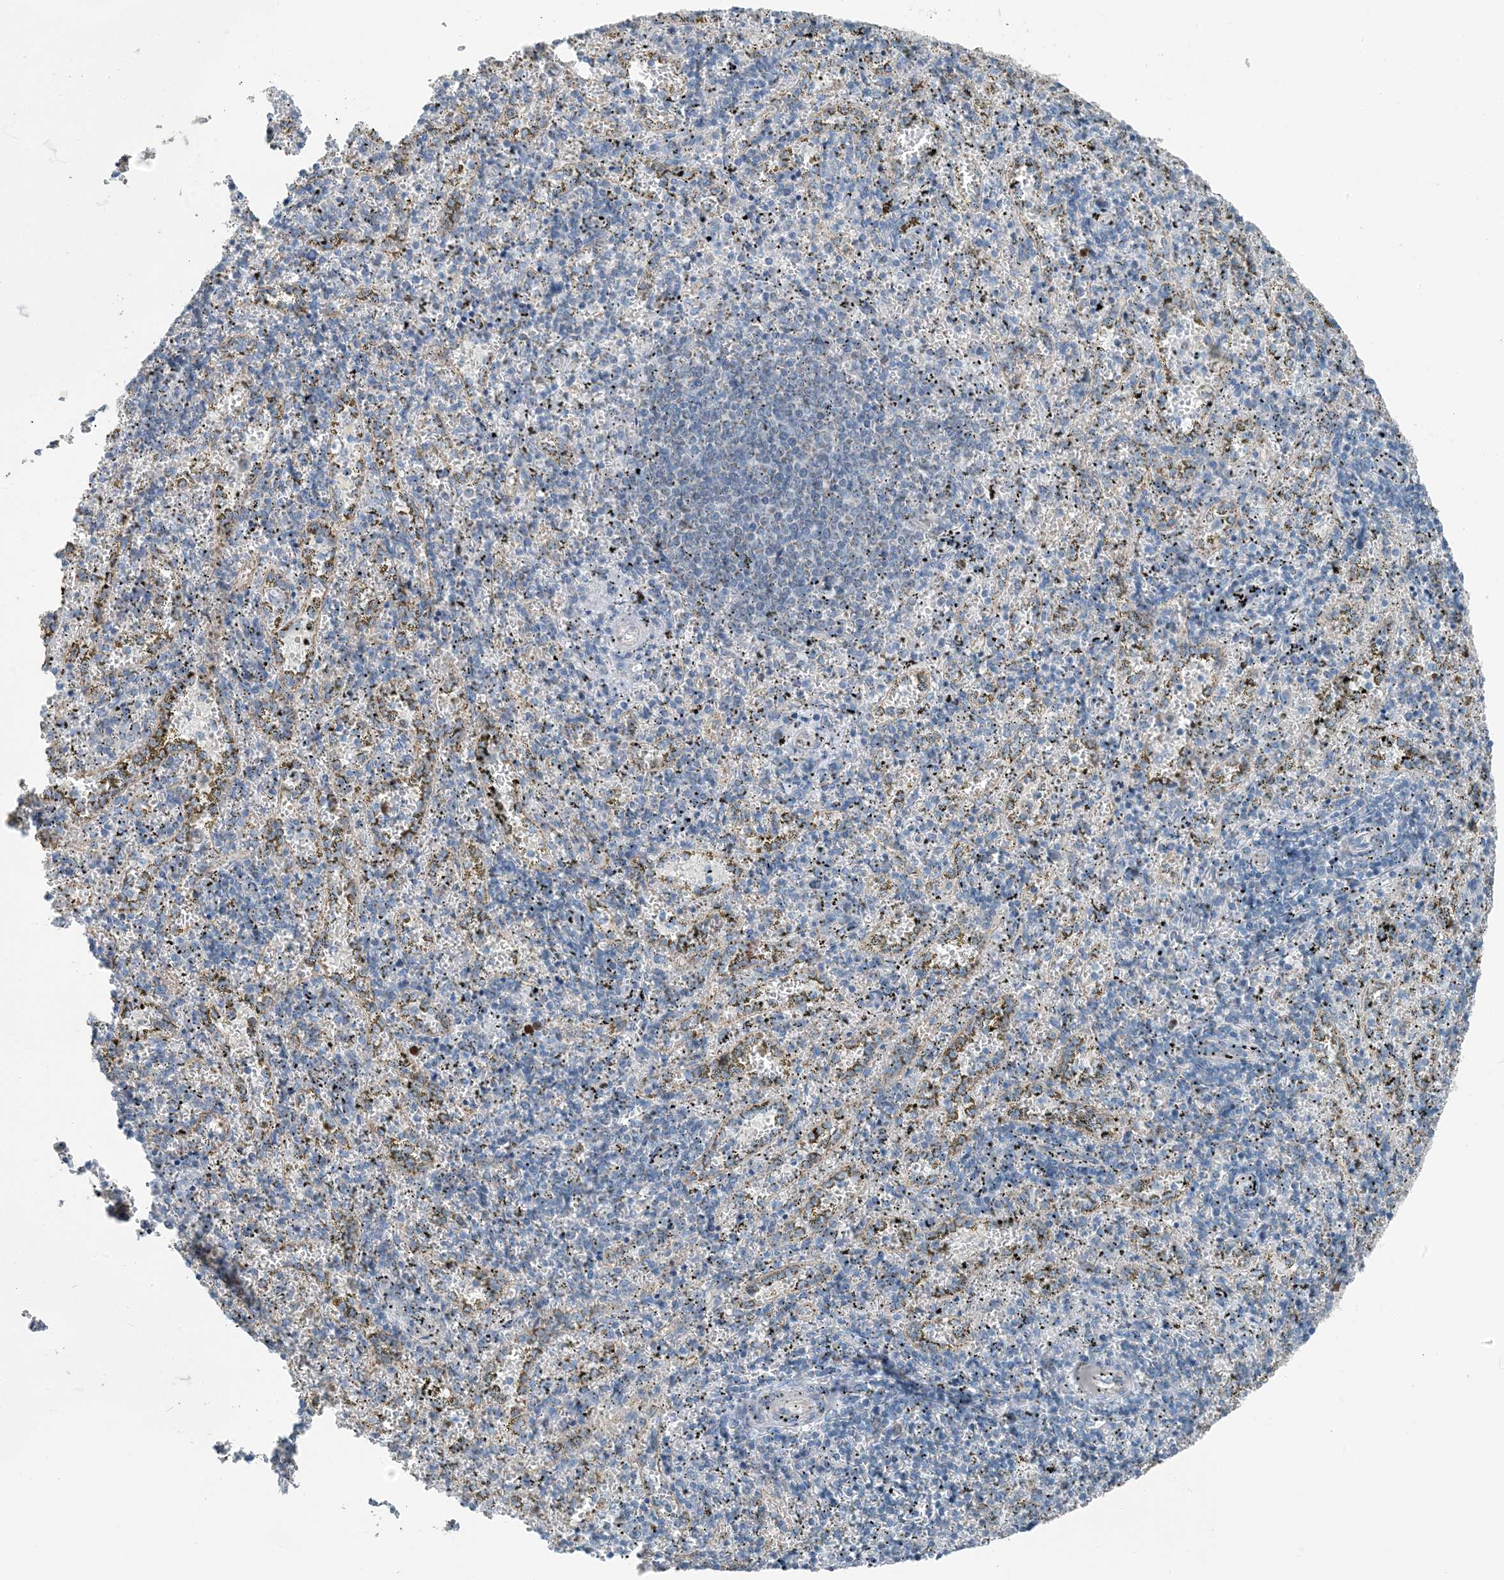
{"staining": {"intensity": "weak", "quantity": "<25%", "location": "cytoplasmic/membranous"}, "tissue": "spleen", "cell_type": "Cells in red pulp", "image_type": "normal", "snomed": [{"axis": "morphology", "description": "Normal tissue, NOS"}, {"axis": "topography", "description": "Spleen"}], "caption": "The micrograph demonstrates no significant positivity in cells in red pulp of spleen. The staining was performed using DAB (3,3'-diaminobenzidine) to visualize the protein expression in brown, while the nuclei were stained in blue with hematoxylin (Magnification: 20x).", "gene": "PILRB", "patient": {"sex": "male", "age": 11}}